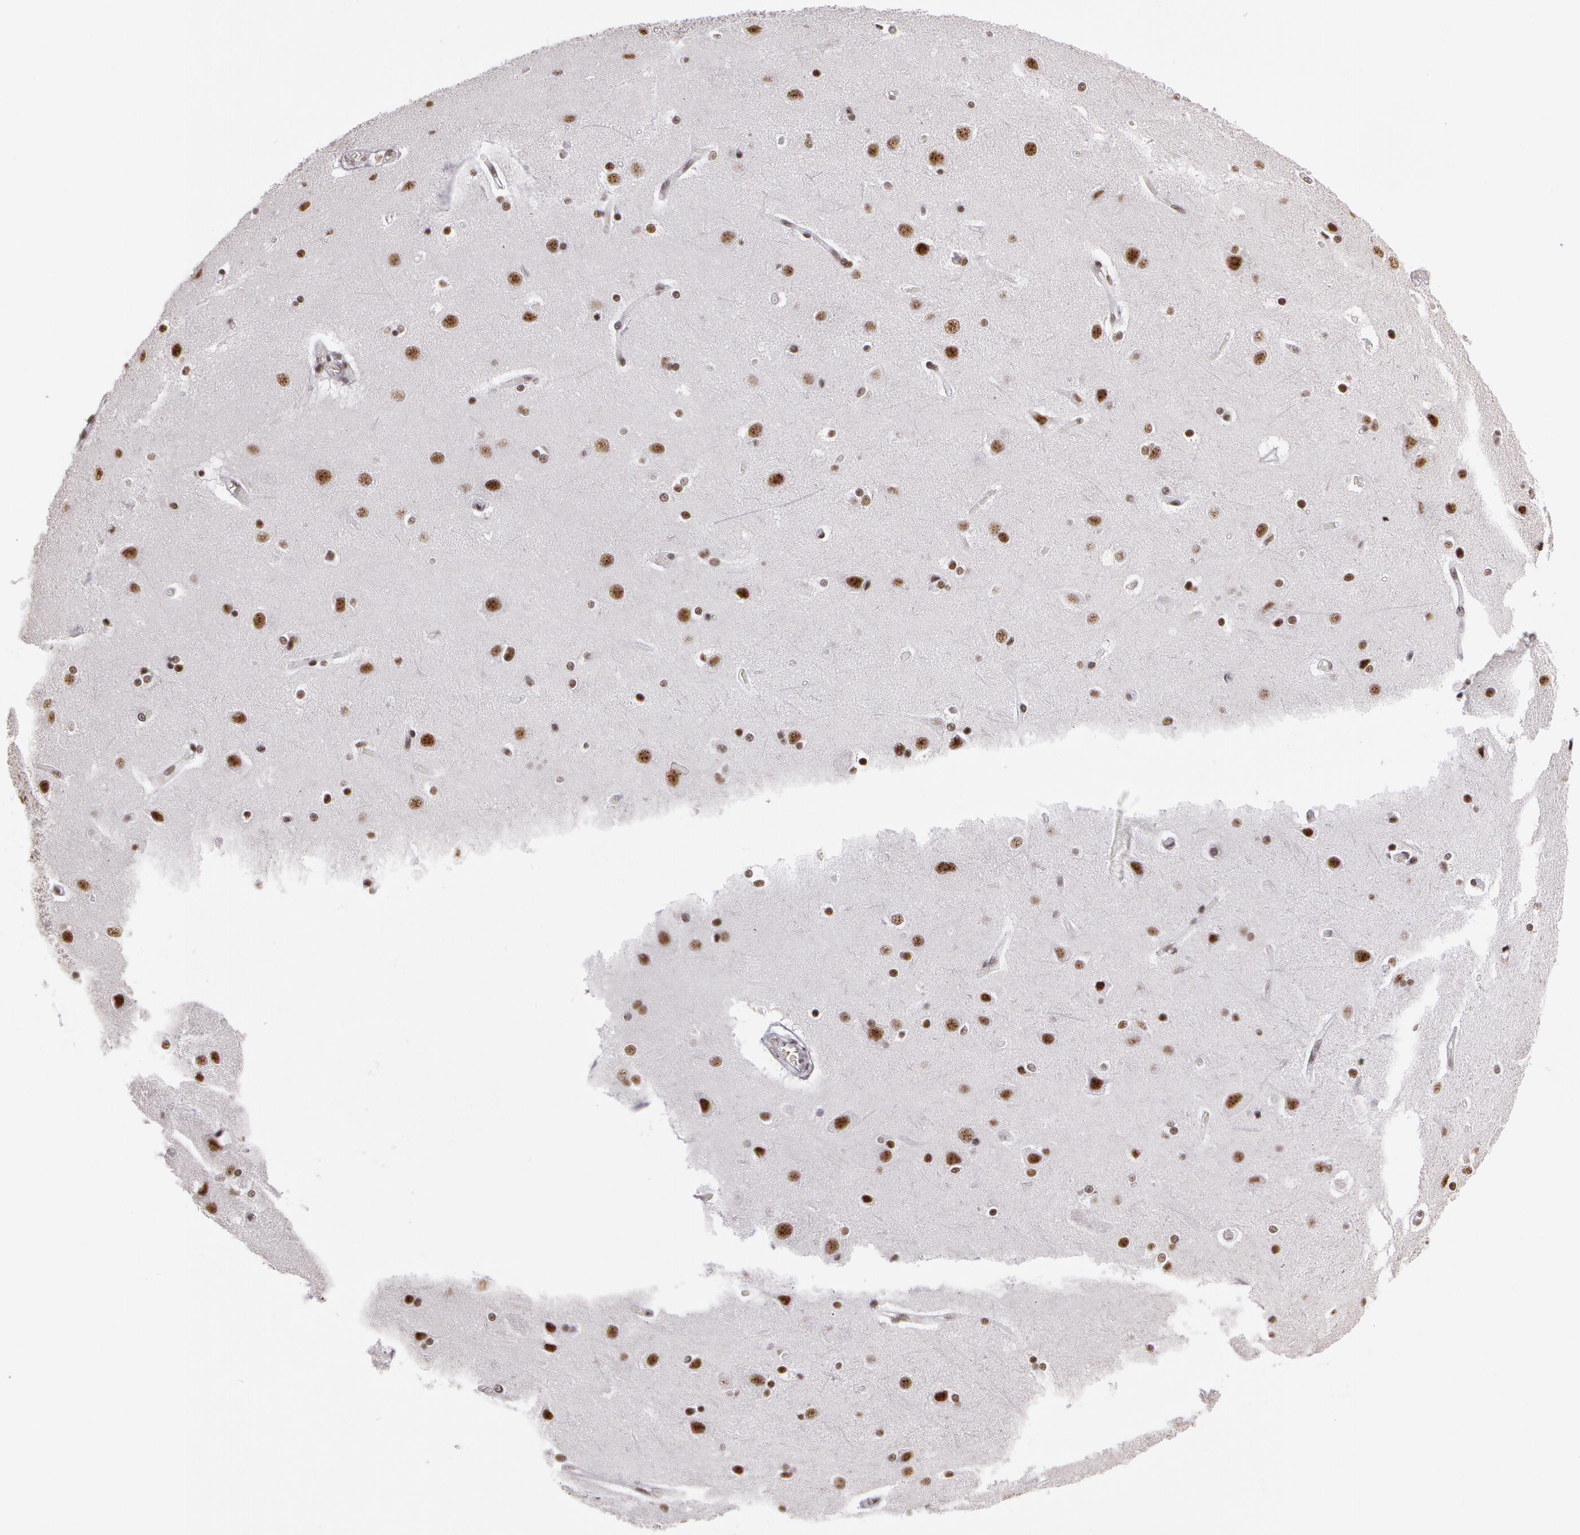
{"staining": {"intensity": "moderate", "quantity": ">75%", "location": "nuclear"}, "tissue": "cerebral cortex", "cell_type": "Endothelial cells", "image_type": "normal", "snomed": [{"axis": "morphology", "description": "Normal tissue, NOS"}, {"axis": "topography", "description": "Cerebral cortex"}], "caption": "Normal cerebral cortex demonstrates moderate nuclear staining in approximately >75% of endothelial cells, visualized by immunohistochemistry.", "gene": "PNN", "patient": {"sex": "female", "age": 54}}